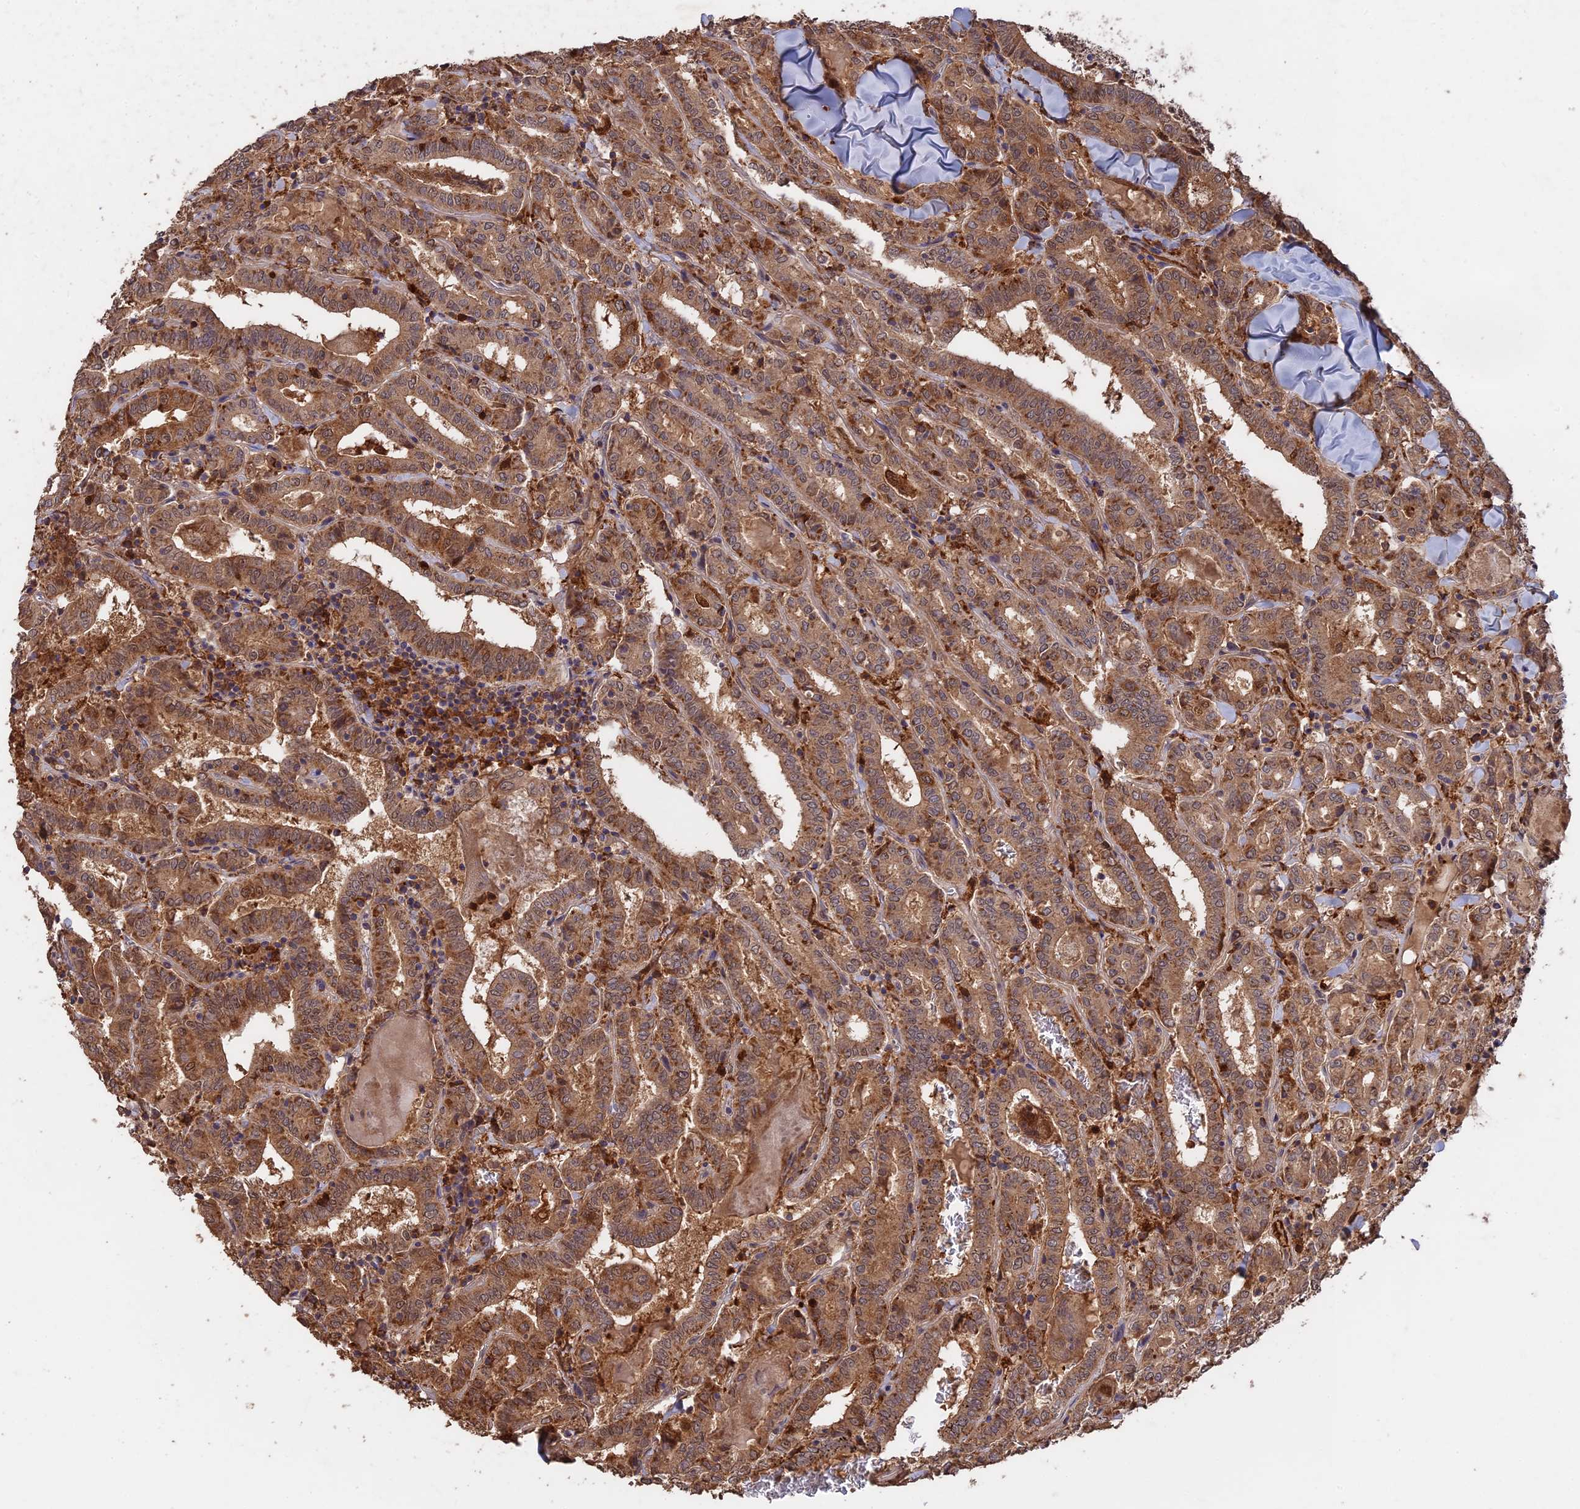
{"staining": {"intensity": "moderate", "quantity": ">75%", "location": "cytoplasmic/membranous"}, "tissue": "thyroid cancer", "cell_type": "Tumor cells", "image_type": "cancer", "snomed": [{"axis": "morphology", "description": "Papillary adenocarcinoma, NOS"}, {"axis": "topography", "description": "Thyroid gland"}], "caption": "IHC of human thyroid cancer (papillary adenocarcinoma) demonstrates medium levels of moderate cytoplasmic/membranous staining in approximately >75% of tumor cells. (brown staining indicates protein expression, while blue staining denotes nuclei).", "gene": "SAC3D1", "patient": {"sex": "female", "age": 72}}